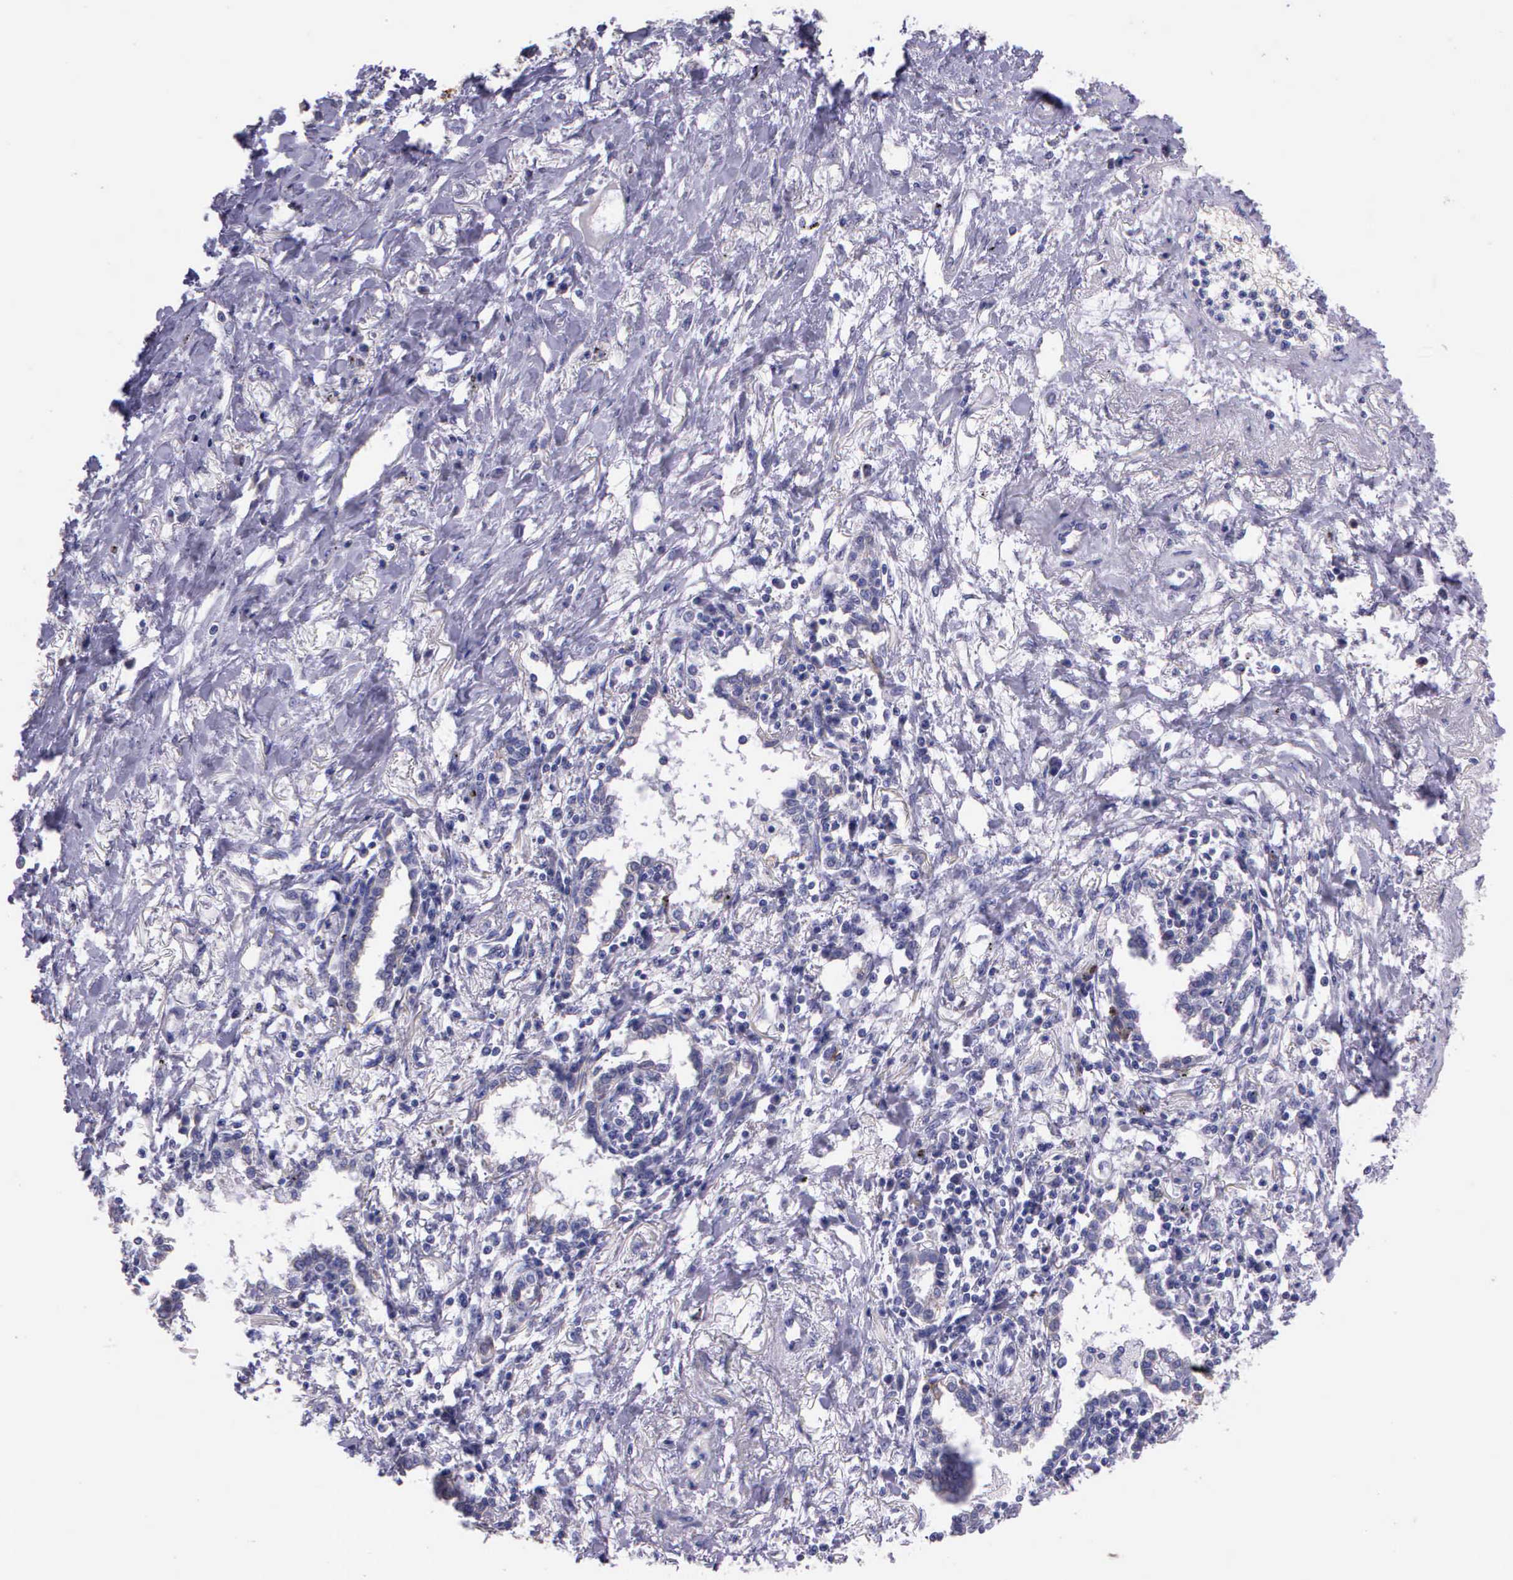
{"staining": {"intensity": "negative", "quantity": "none", "location": "none"}, "tissue": "lung cancer", "cell_type": "Tumor cells", "image_type": "cancer", "snomed": [{"axis": "morphology", "description": "Adenocarcinoma, NOS"}, {"axis": "topography", "description": "Lung"}], "caption": "DAB (3,3'-diaminobenzidine) immunohistochemical staining of human lung cancer displays no significant expression in tumor cells.", "gene": "IGBP1", "patient": {"sex": "male", "age": 60}}